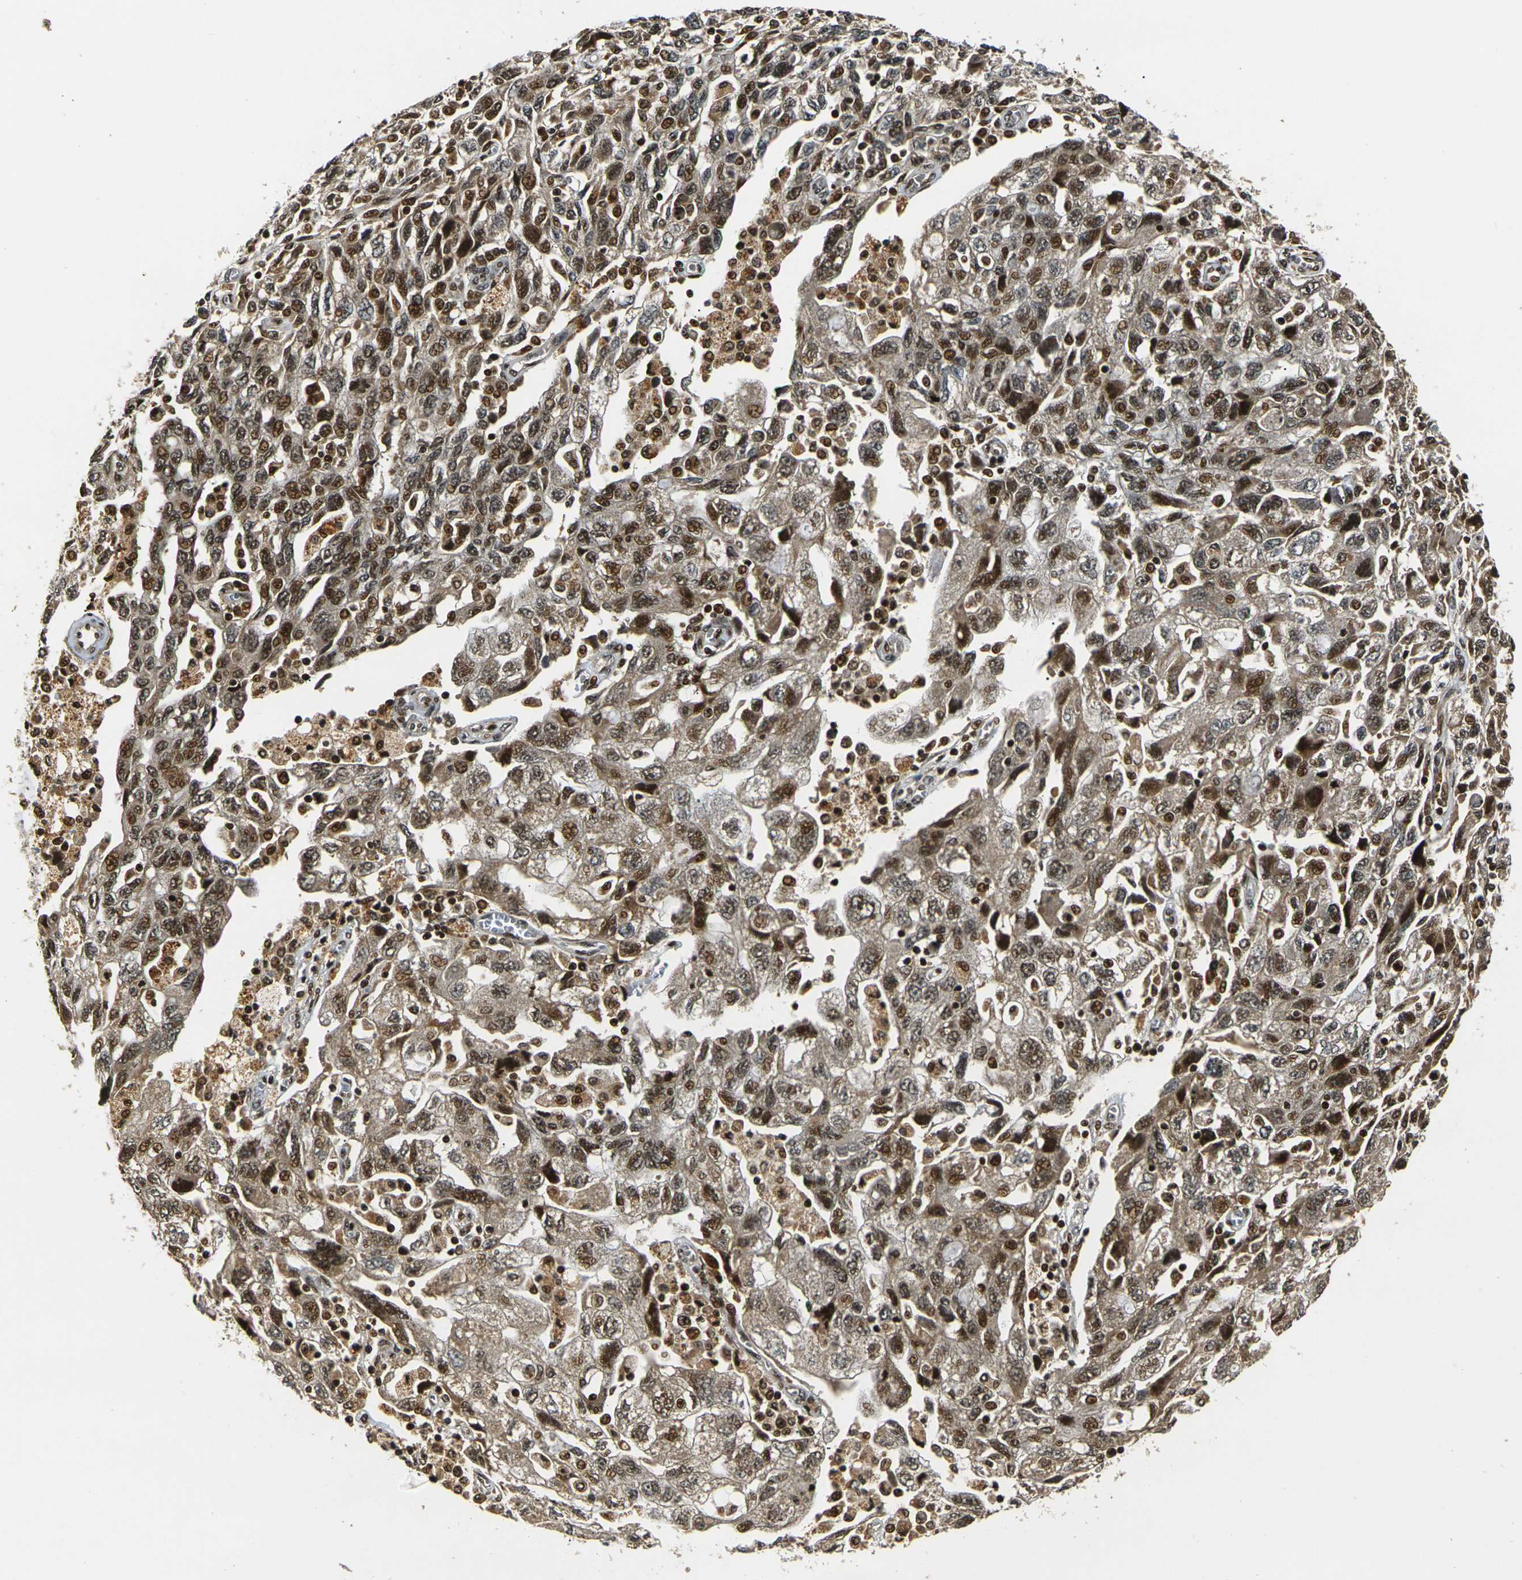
{"staining": {"intensity": "moderate", "quantity": ">75%", "location": "cytoplasmic/membranous,nuclear"}, "tissue": "ovarian cancer", "cell_type": "Tumor cells", "image_type": "cancer", "snomed": [{"axis": "morphology", "description": "Carcinoma, NOS"}, {"axis": "morphology", "description": "Cystadenocarcinoma, serous, NOS"}, {"axis": "topography", "description": "Ovary"}], "caption": "About >75% of tumor cells in human ovarian serous cystadenocarcinoma exhibit moderate cytoplasmic/membranous and nuclear protein expression as visualized by brown immunohistochemical staining.", "gene": "ACTL6A", "patient": {"sex": "female", "age": 69}}